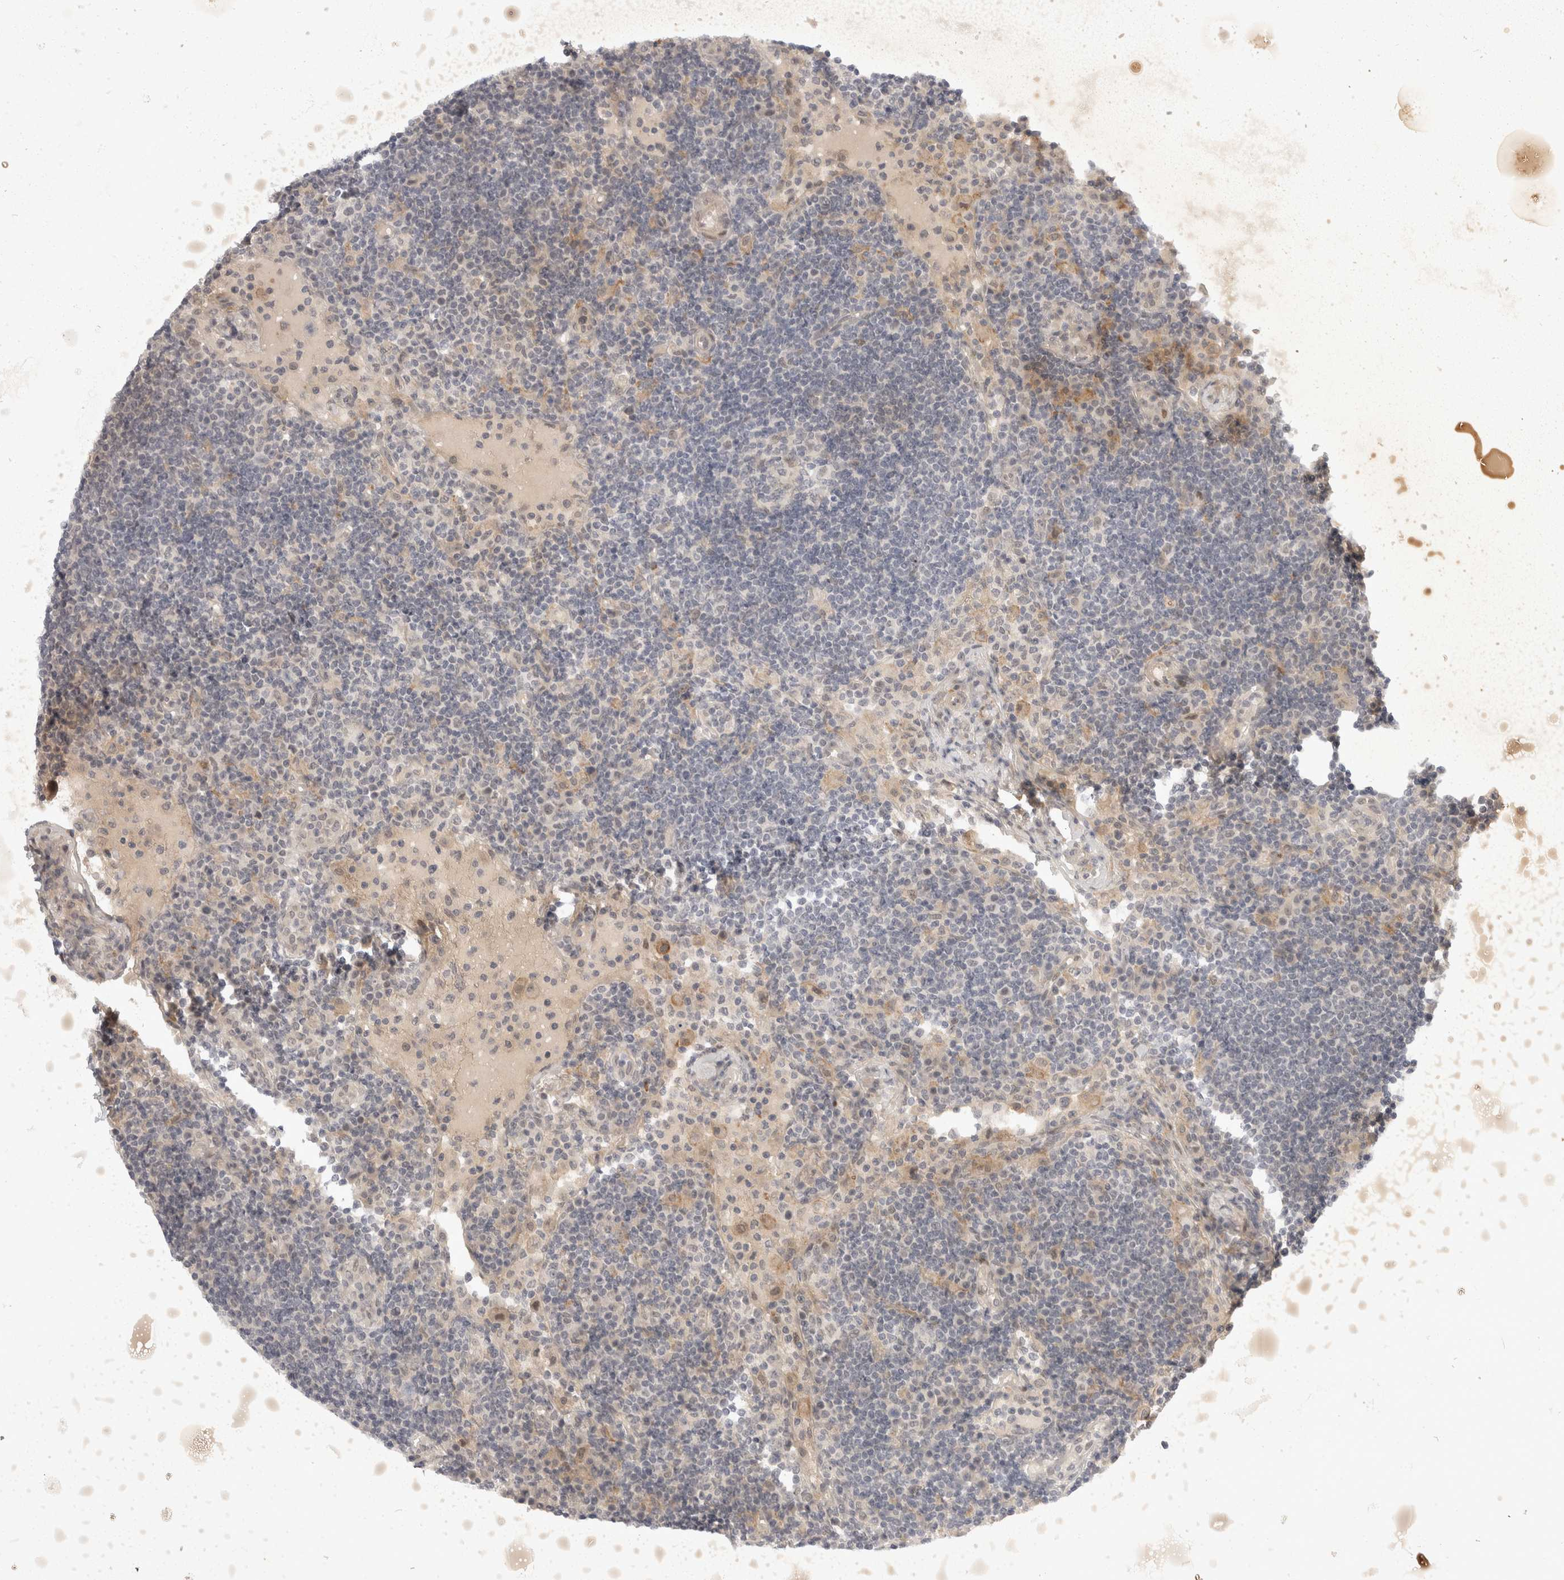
{"staining": {"intensity": "negative", "quantity": "none", "location": "none"}, "tissue": "lymph node", "cell_type": "Germinal center cells", "image_type": "normal", "snomed": [{"axis": "morphology", "description": "Normal tissue, NOS"}, {"axis": "topography", "description": "Lymph node"}], "caption": "This is a image of immunohistochemistry staining of unremarkable lymph node, which shows no staining in germinal center cells. (DAB immunohistochemistry (IHC), high magnification).", "gene": "TOM1L2", "patient": {"sex": "female", "age": 53}}